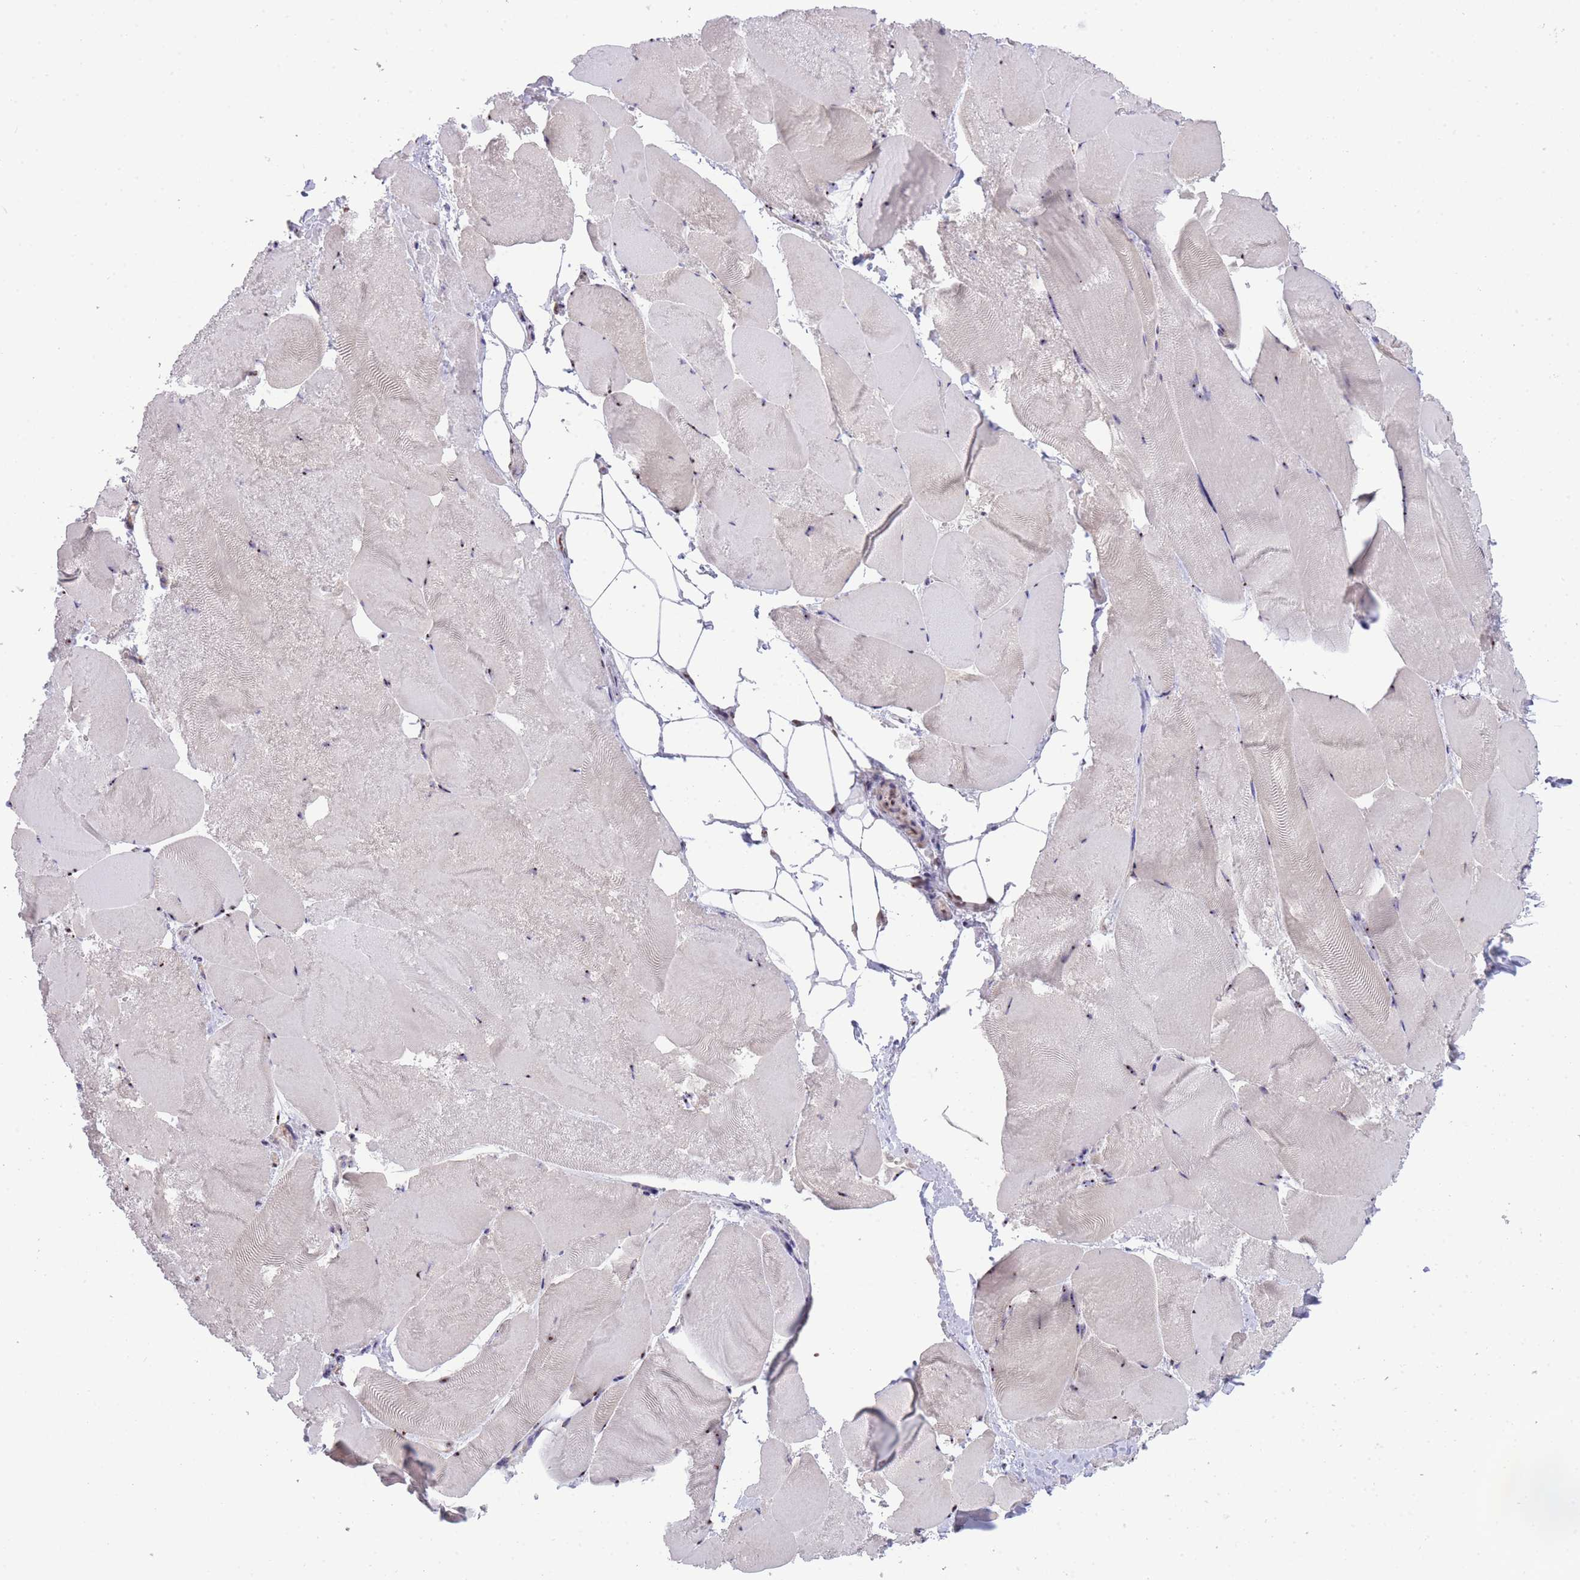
{"staining": {"intensity": "moderate", "quantity": "25%-75%", "location": "nuclear"}, "tissue": "skeletal muscle", "cell_type": "Myocytes", "image_type": "normal", "snomed": [{"axis": "morphology", "description": "Normal tissue, NOS"}, {"axis": "topography", "description": "Skeletal muscle"}], "caption": "Immunohistochemistry of benign human skeletal muscle shows medium levels of moderate nuclear staining in about 25%-75% of myocytes.", "gene": "EVC2", "patient": {"sex": "female", "age": 64}}